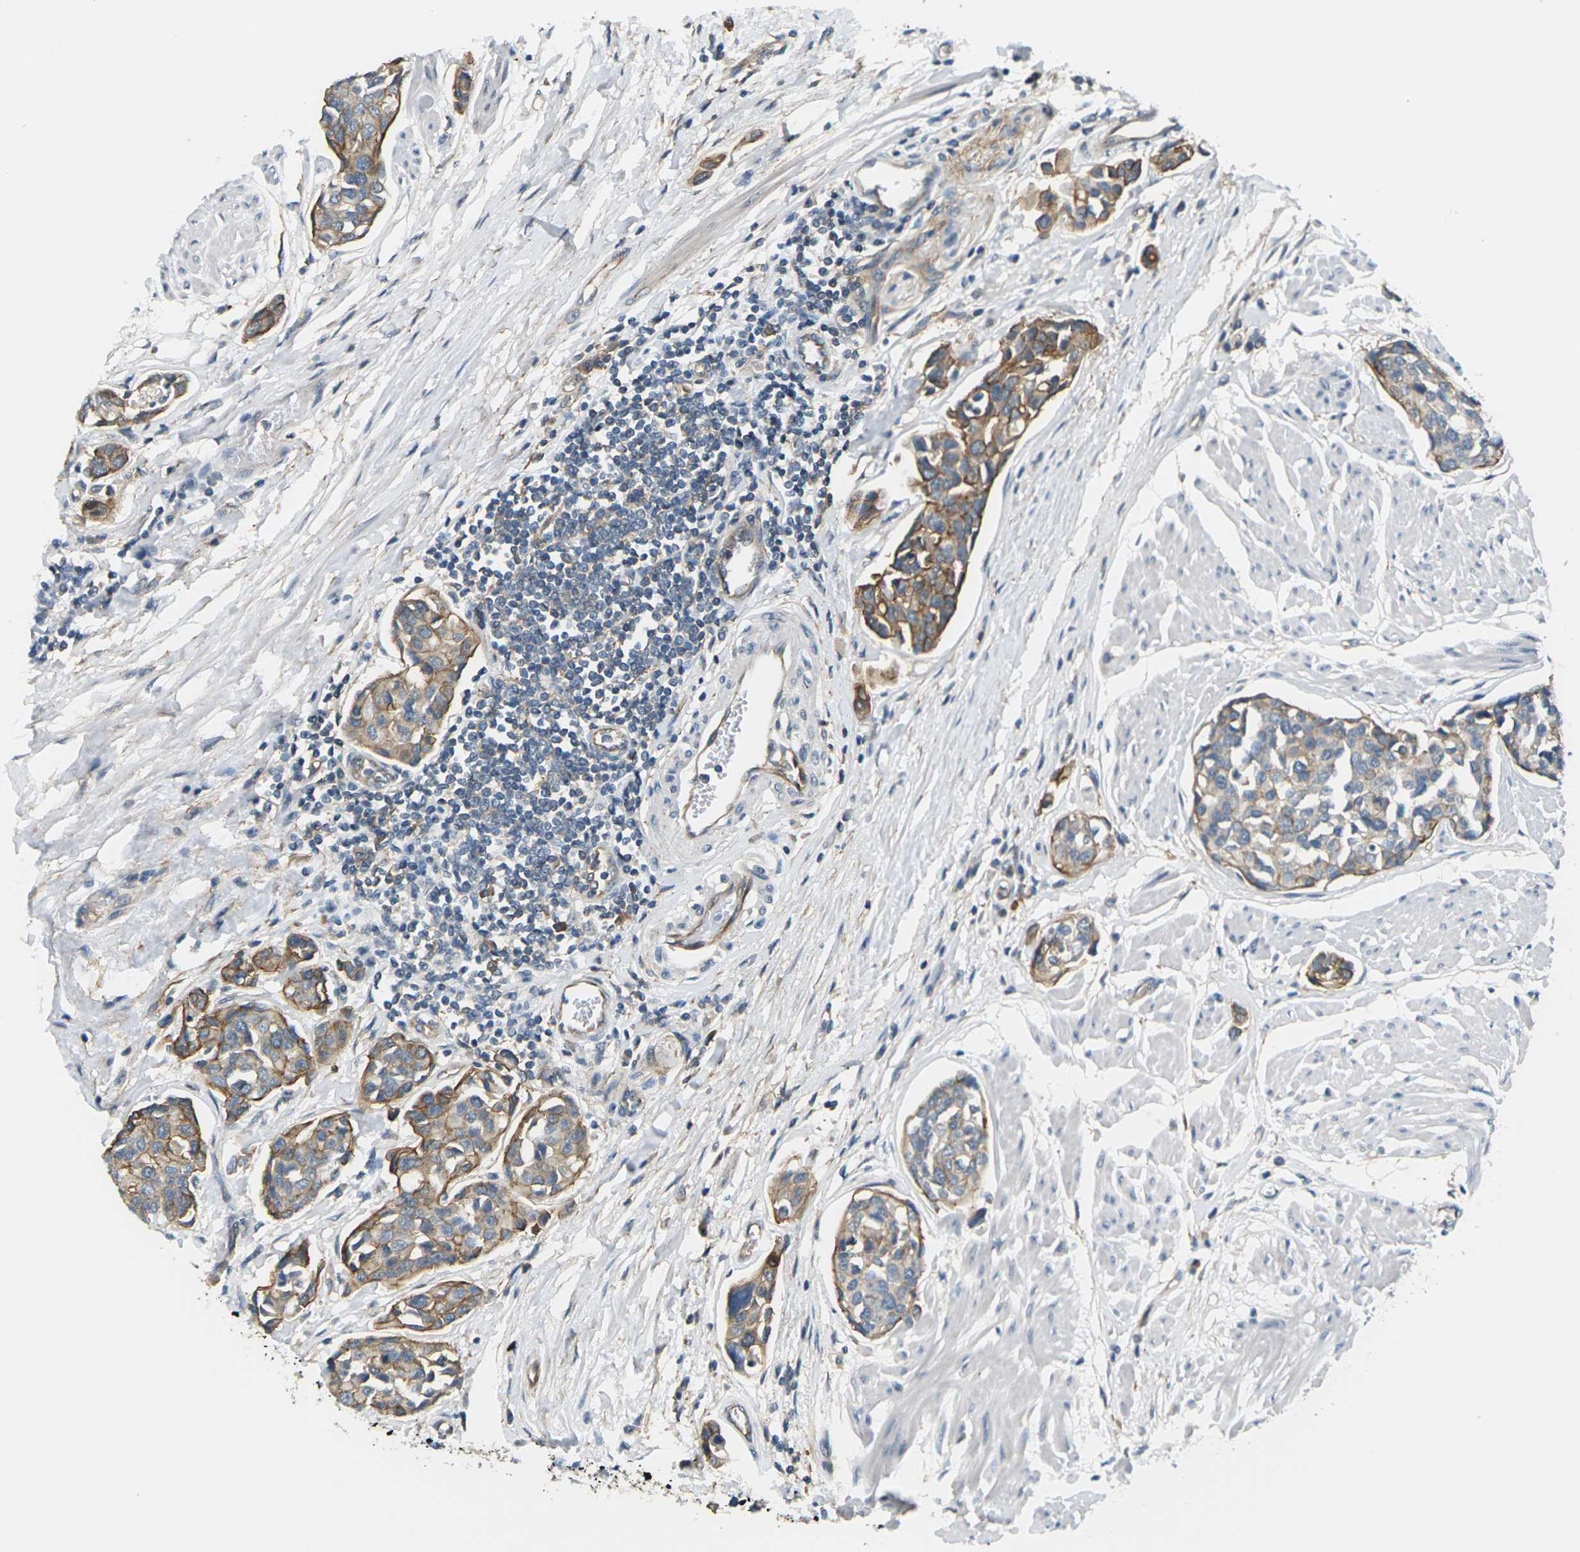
{"staining": {"intensity": "moderate", "quantity": ">75%", "location": "cytoplasmic/membranous"}, "tissue": "urothelial cancer", "cell_type": "Tumor cells", "image_type": "cancer", "snomed": [{"axis": "morphology", "description": "Urothelial carcinoma, High grade"}, {"axis": "topography", "description": "Urinary bladder"}], "caption": "A brown stain labels moderate cytoplasmic/membranous expression of a protein in high-grade urothelial carcinoma tumor cells.", "gene": "SLC13A3", "patient": {"sex": "male", "age": 78}}